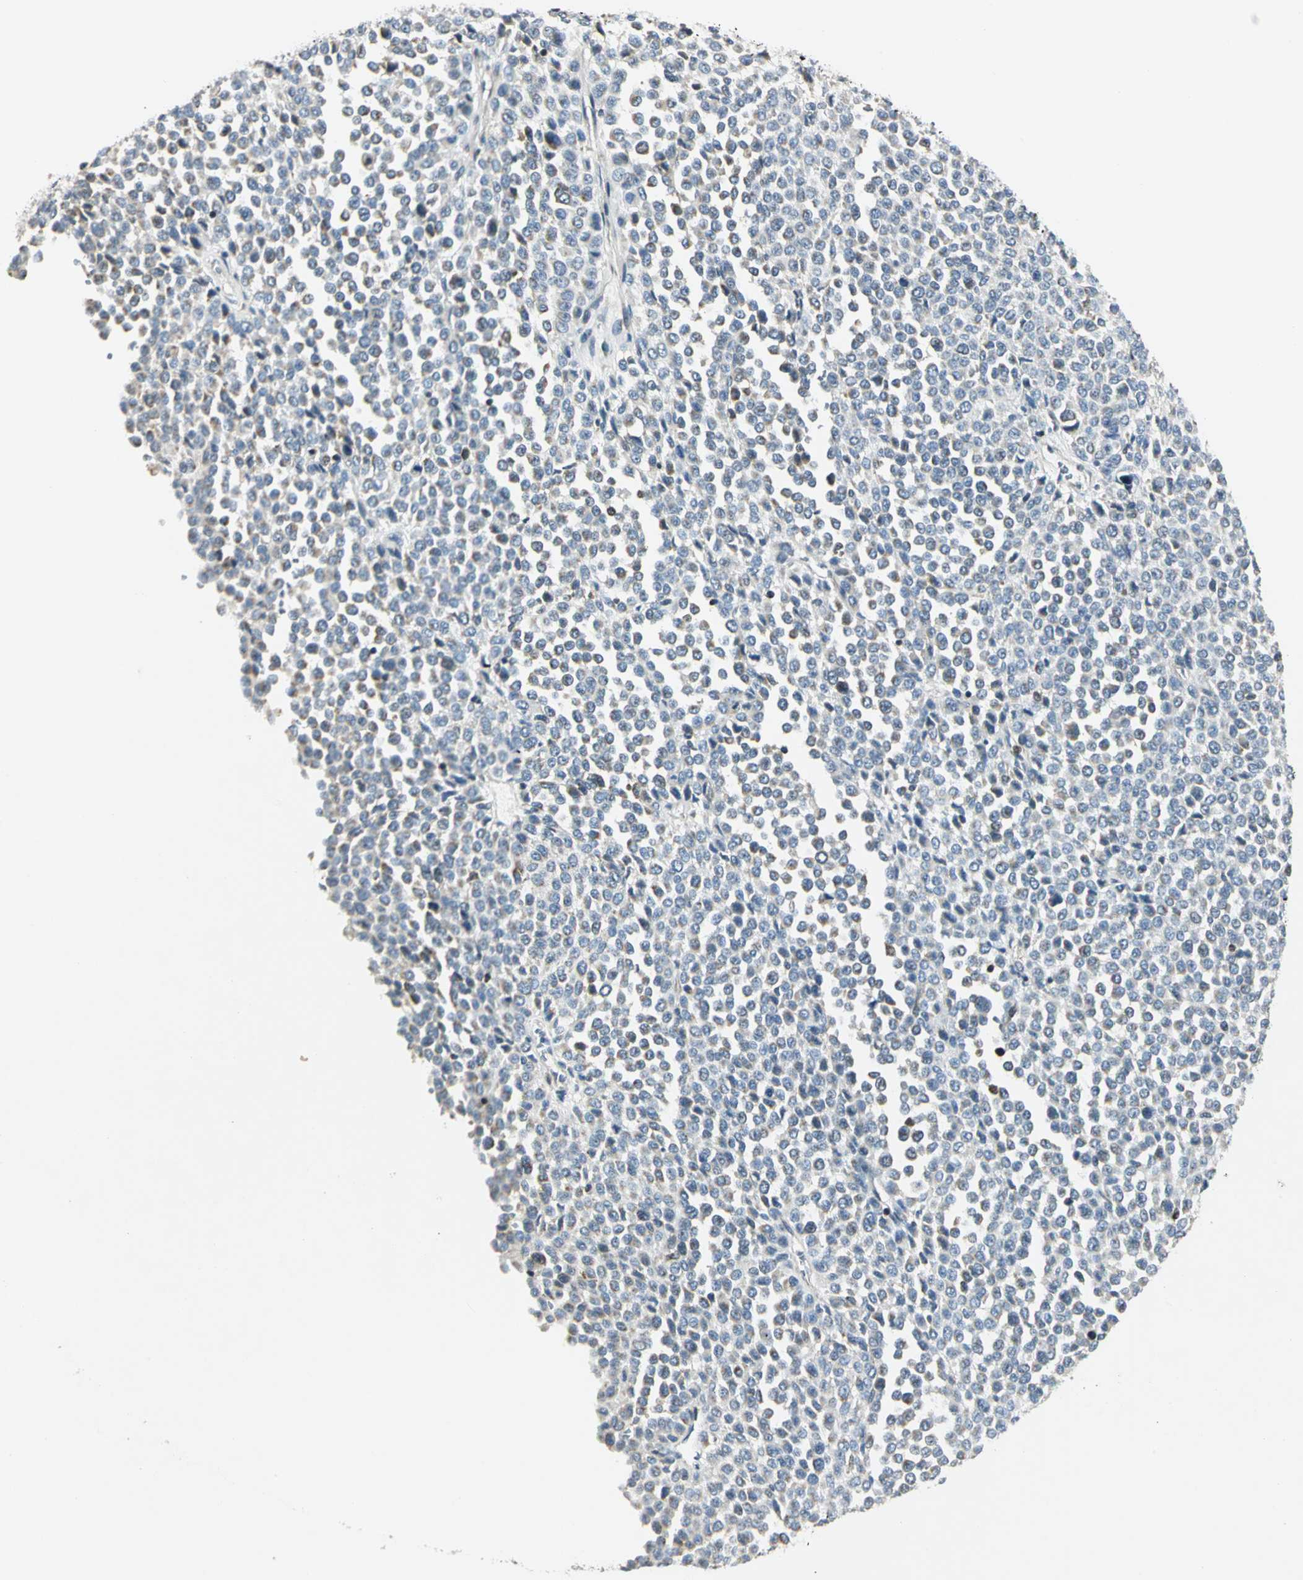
{"staining": {"intensity": "weak", "quantity": "25%-75%", "location": "cytoplasmic/membranous"}, "tissue": "melanoma", "cell_type": "Tumor cells", "image_type": "cancer", "snomed": [{"axis": "morphology", "description": "Malignant melanoma, Metastatic site"}, {"axis": "topography", "description": "Pancreas"}], "caption": "Immunohistochemical staining of human malignant melanoma (metastatic site) displays weak cytoplasmic/membranous protein positivity in about 25%-75% of tumor cells. The protein of interest is stained brown, and the nuclei are stained in blue (DAB (3,3'-diaminobenzidine) IHC with brightfield microscopy, high magnification).", "gene": "USP40", "patient": {"sex": "female", "age": 30}}